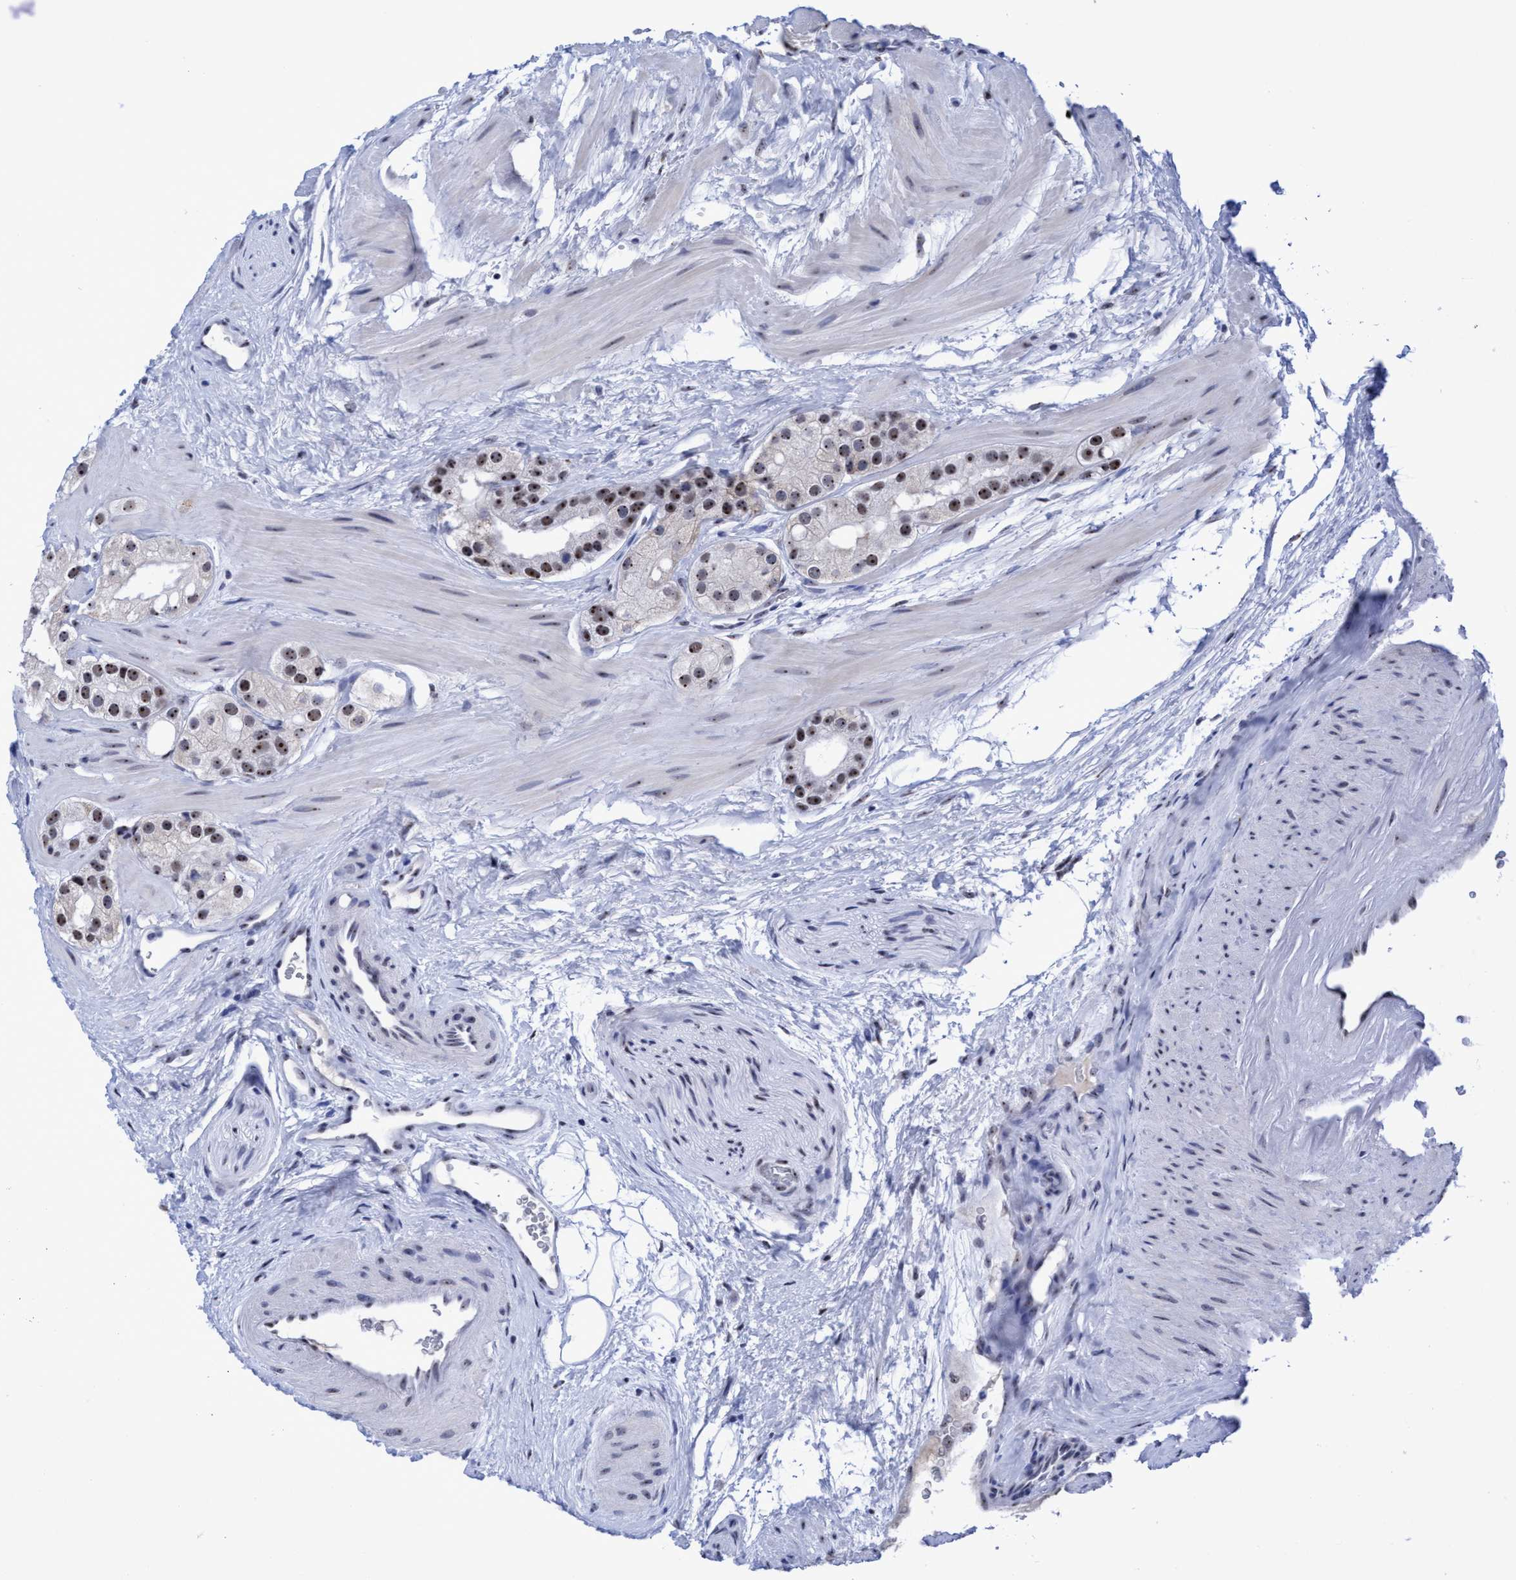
{"staining": {"intensity": "moderate", "quantity": ">75%", "location": "nuclear"}, "tissue": "prostate cancer", "cell_type": "Tumor cells", "image_type": "cancer", "snomed": [{"axis": "morphology", "description": "Adenocarcinoma, High grade"}, {"axis": "topography", "description": "Prostate"}], "caption": "Human high-grade adenocarcinoma (prostate) stained with a protein marker shows moderate staining in tumor cells.", "gene": "EFCAB10", "patient": {"sex": "male", "age": 63}}